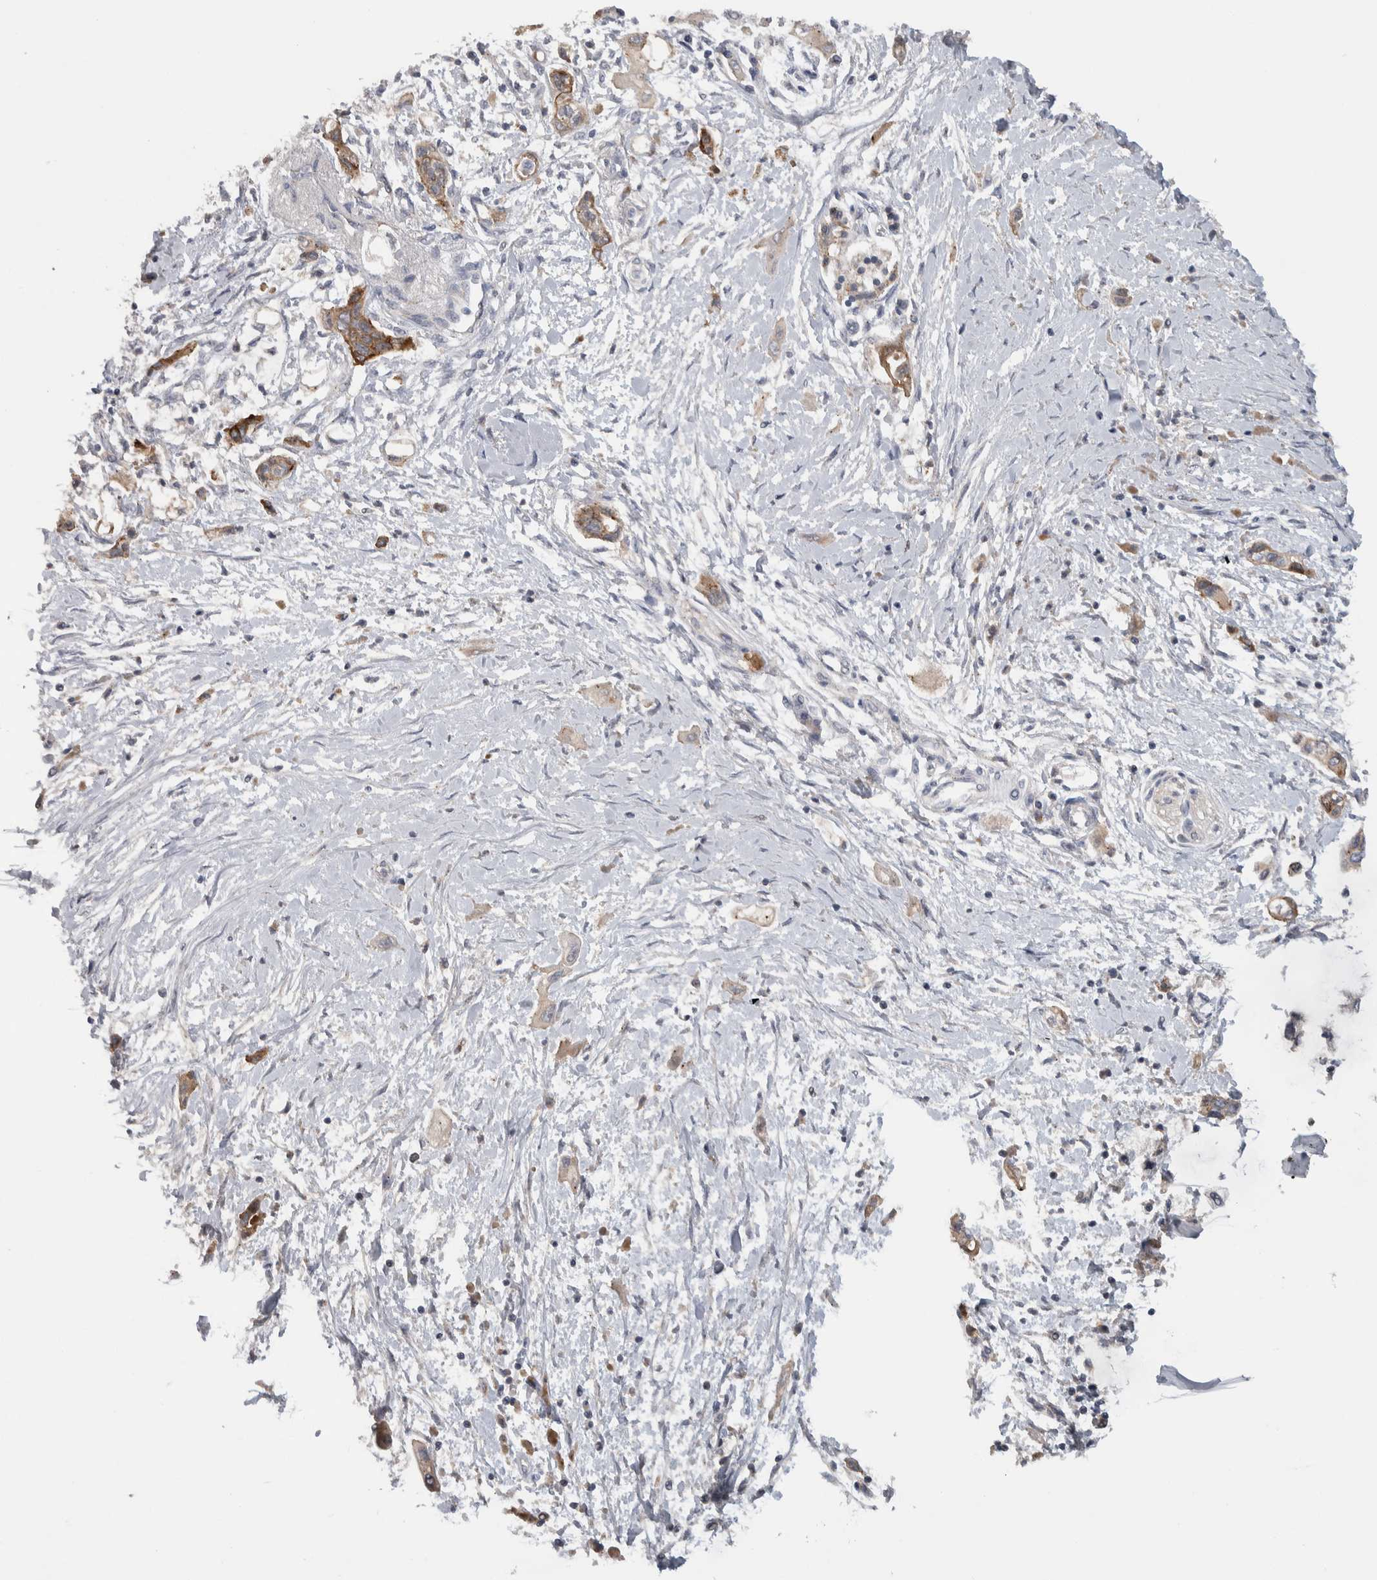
{"staining": {"intensity": "moderate", "quantity": ">75%", "location": "cytoplasmic/membranous"}, "tissue": "pancreatic cancer", "cell_type": "Tumor cells", "image_type": "cancer", "snomed": [{"axis": "morphology", "description": "Adenocarcinoma, NOS"}, {"axis": "topography", "description": "Pancreas"}], "caption": "Tumor cells show medium levels of moderate cytoplasmic/membranous staining in about >75% of cells in human pancreatic adenocarcinoma.", "gene": "FAM83G", "patient": {"sex": "male", "age": 59}}